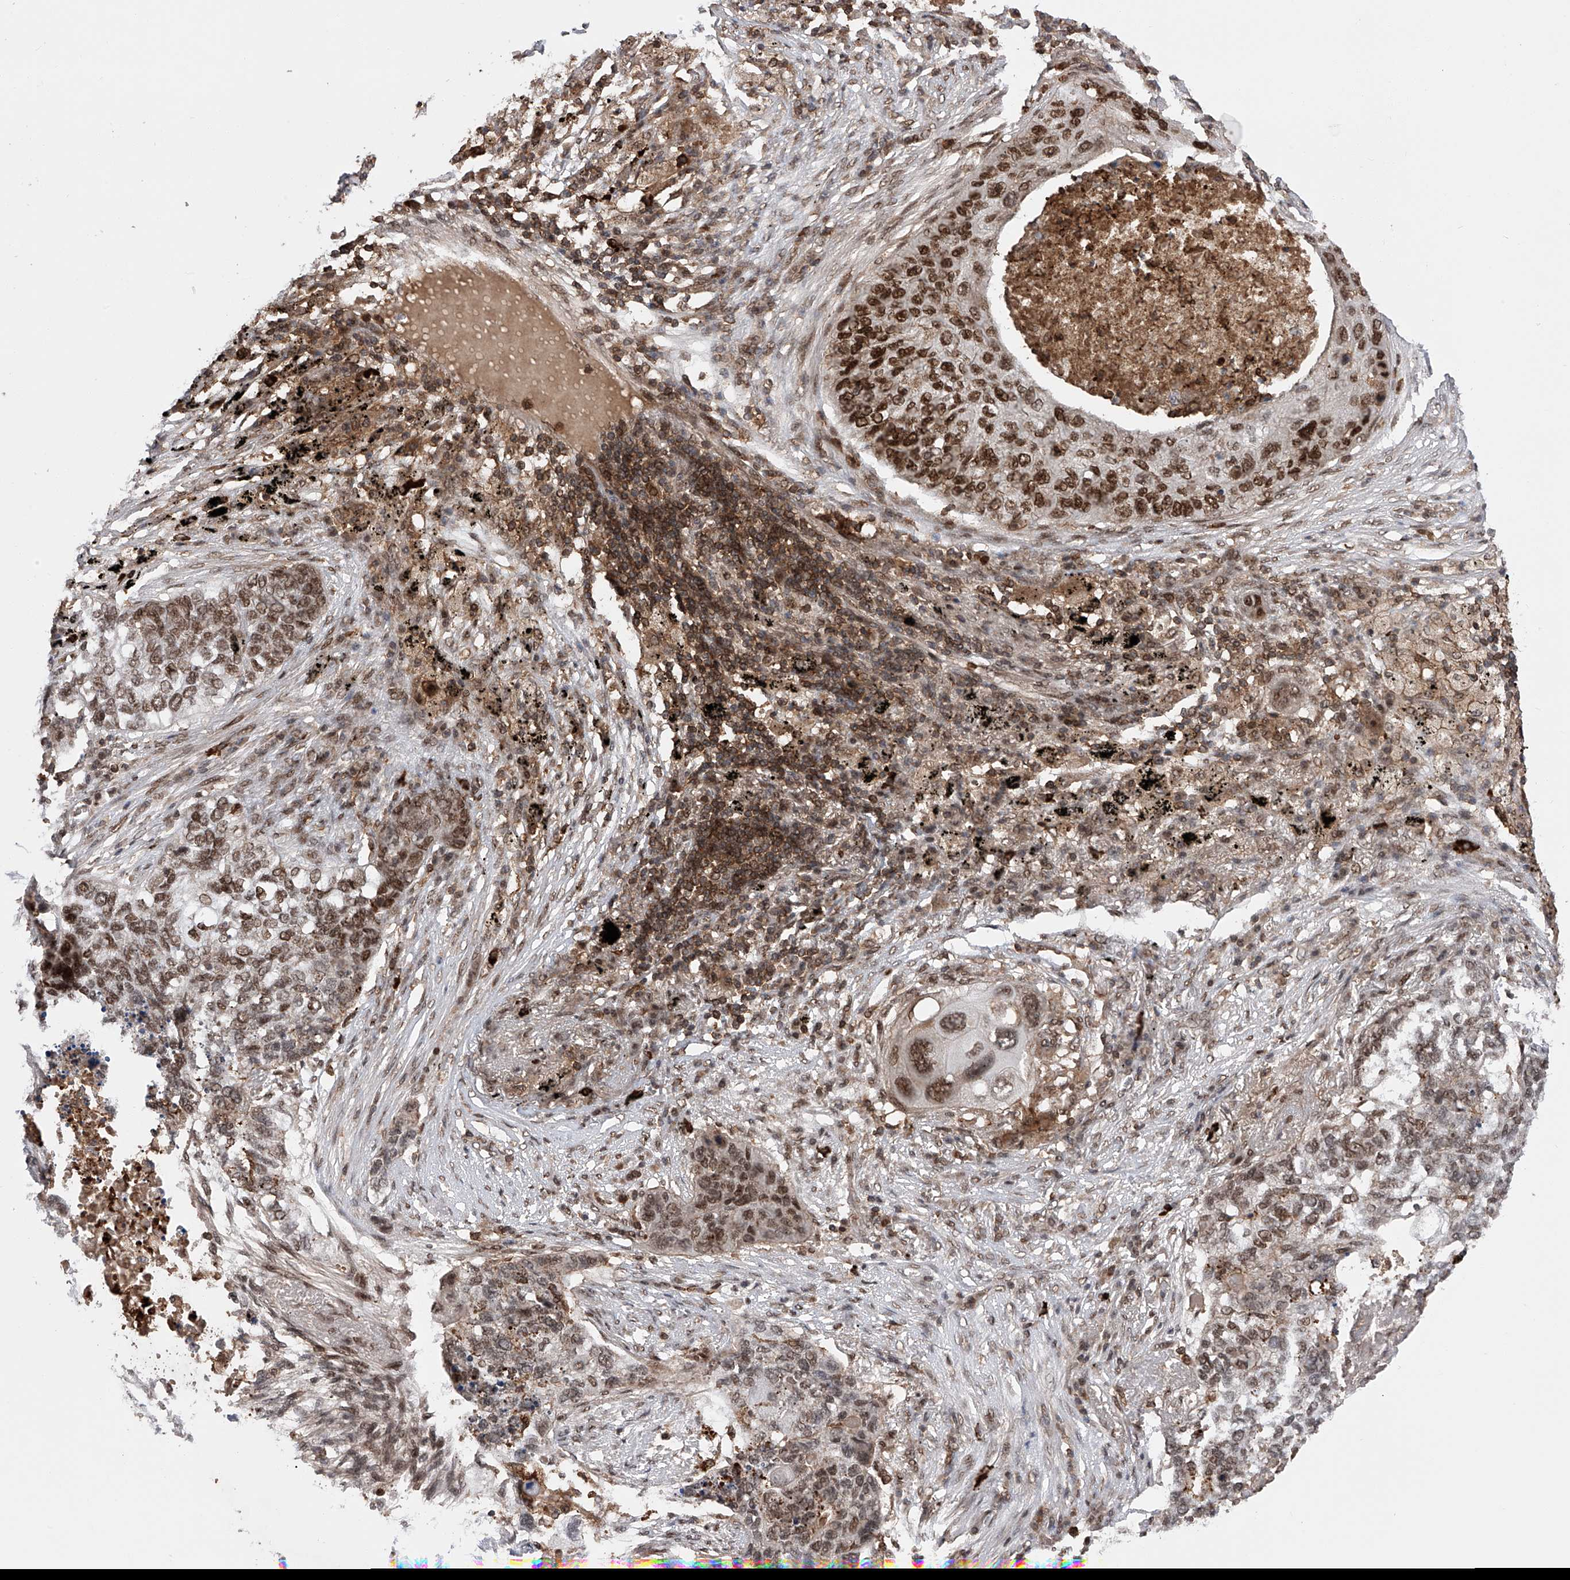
{"staining": {"intensity": "strong", "quantity": ">75%", "location": "nuclear"}, "tissue": "lung cancer", "cell_type": "Tumor cells", "image_type": "cancer", "snomed": [{"axis": "morphology", "description": "Squamous cell carcinoma, NOS"}, {"axis": "topography", "description": "Lung"}], "caption": "Approximately >75% of tumor cells in human lung squamous cell carcinoma demonstrate strong nuclear protein positivity as visualized by brown immunohistochemical staining.", "gene": "ZNF280D", "patient": {"sex": "female", "age": 63}}